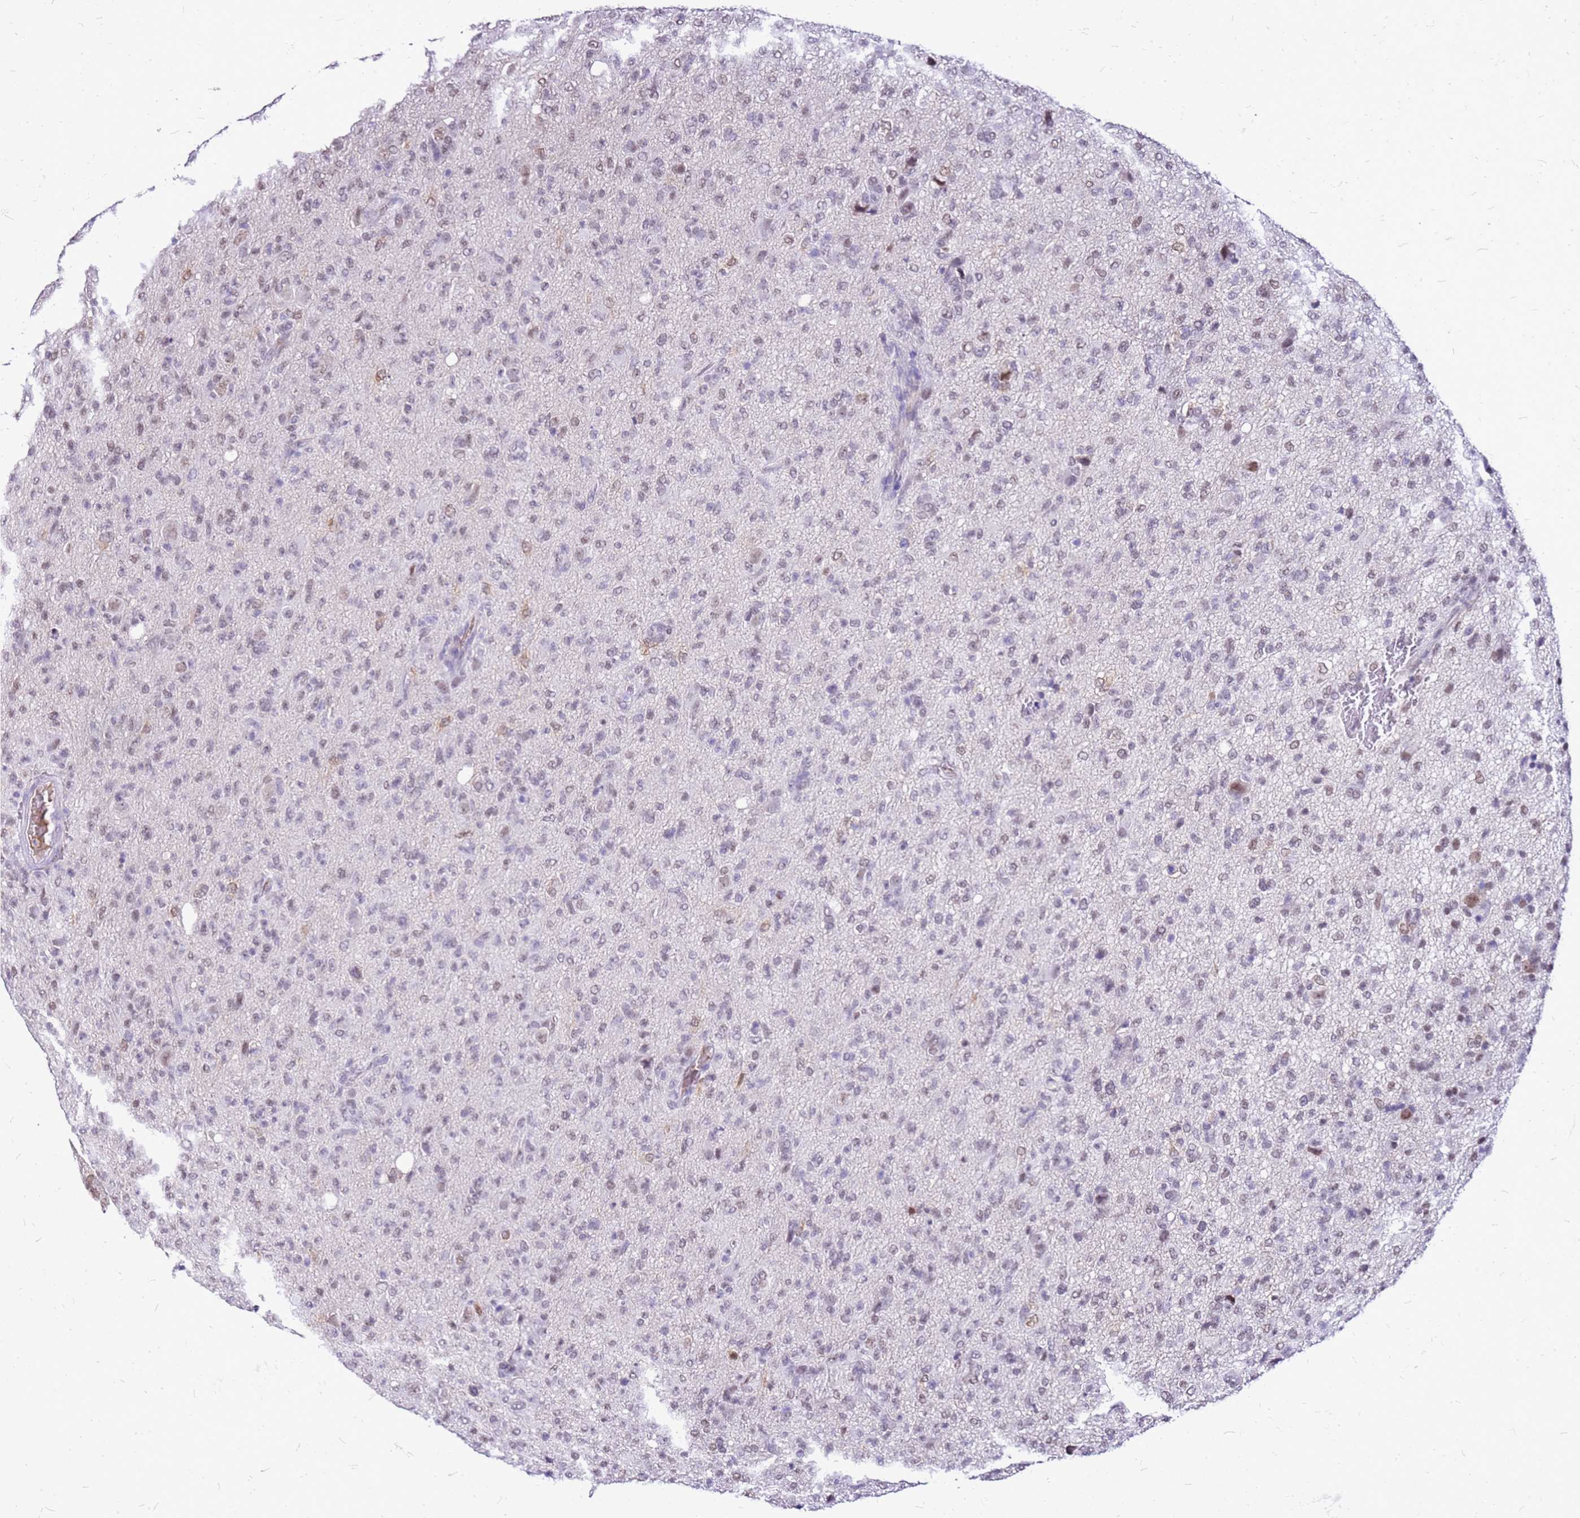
{"staining": {"intensity": "negative", "quantity": "none", "location": "none"}, "tissue": "glioma", "cell_type": "Tumor cells", "image_type": "cancer", "snomed": [{"axis": "morphology", "description": "Glioma, malignant, High grade"}, {"axis": "topography", "description": "Brain"}], "caption": "There is no significant staining in tumor cells of malignant glioma (high-grade).", "gene": "ALDH1A3", "patient": {"sex": "female", "age": 57}}